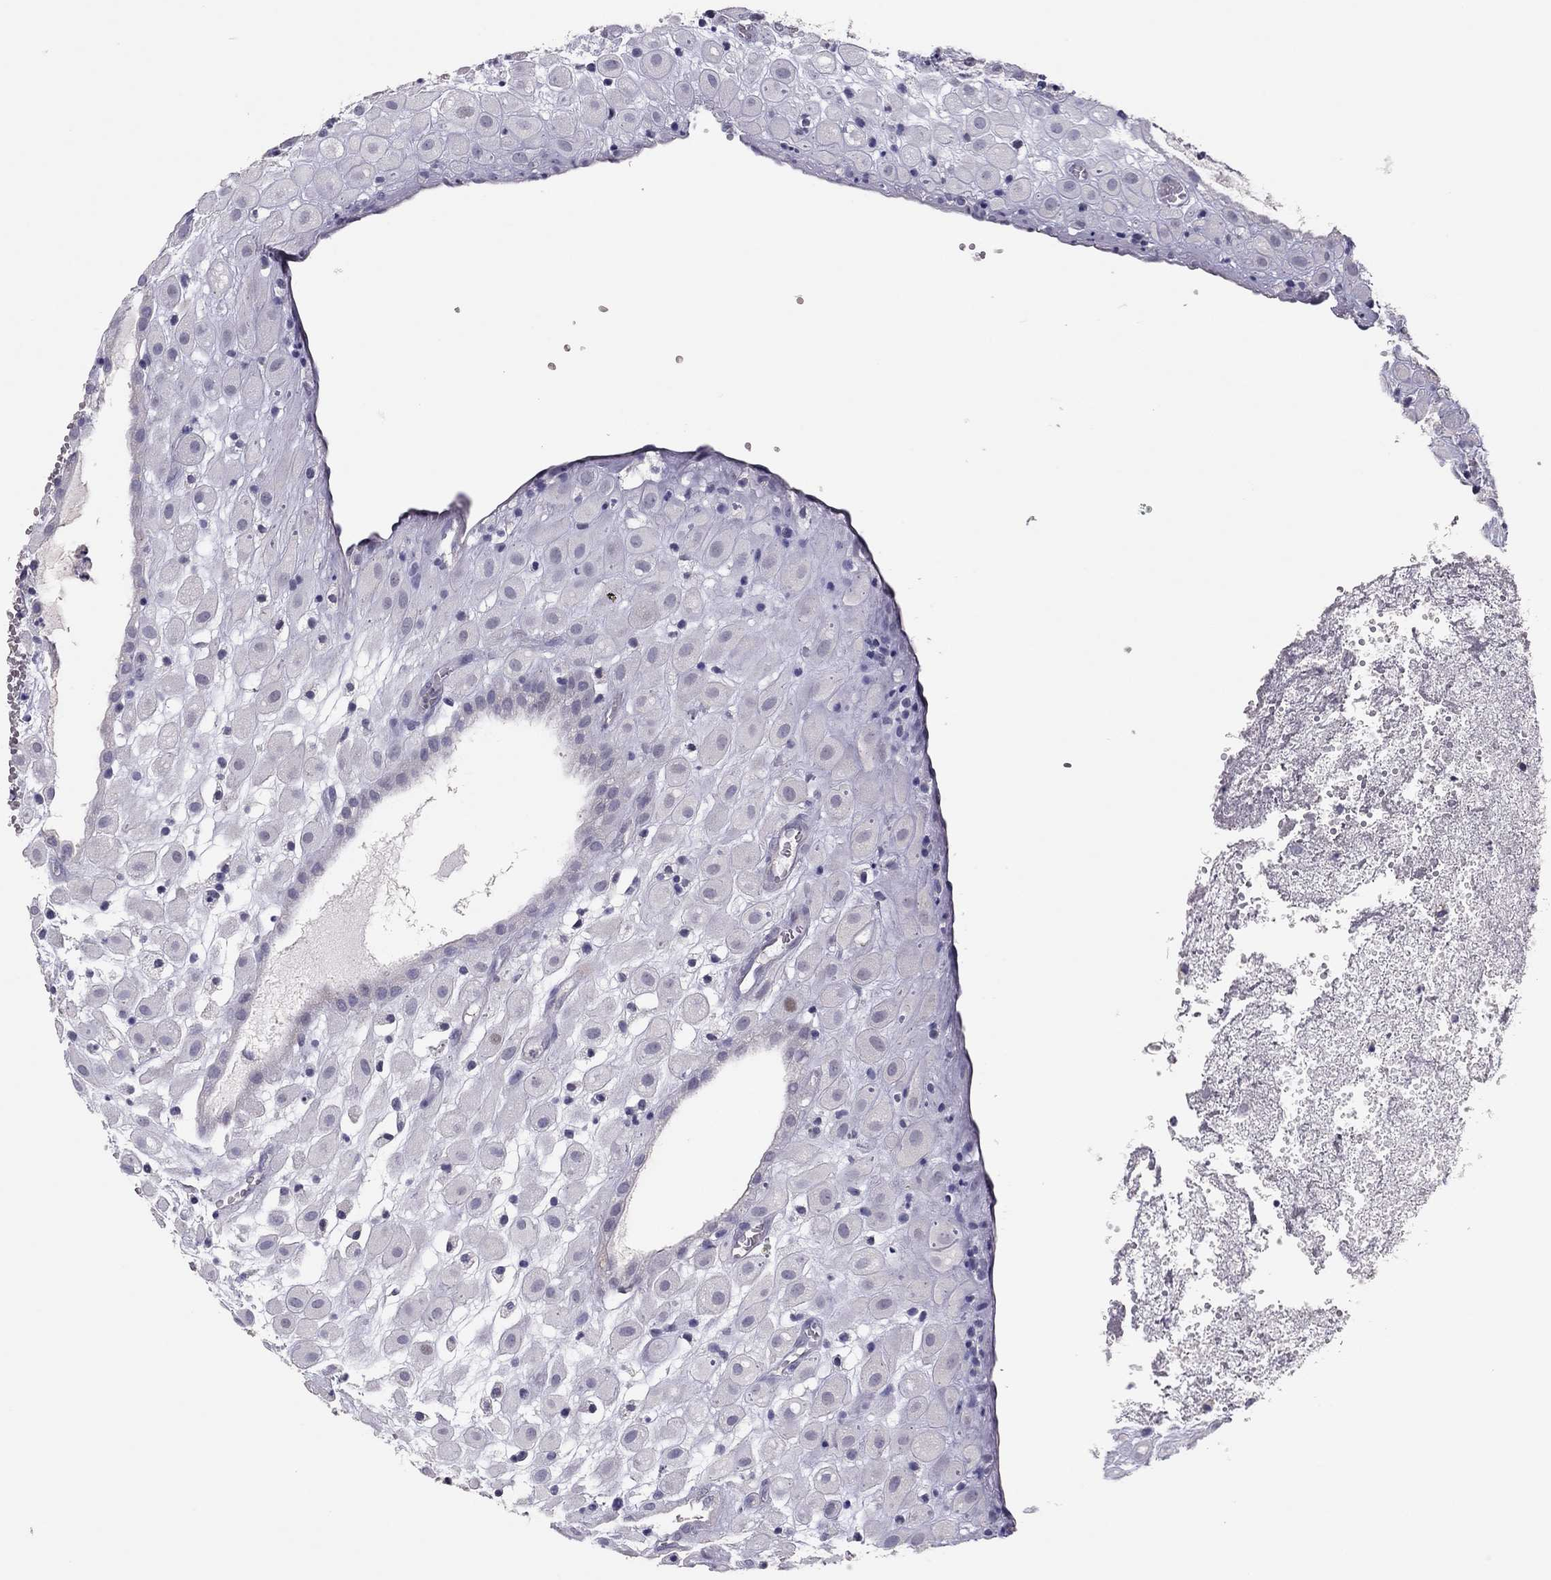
{"staining": {"intensity": "negative", "quantity": "none", "location": "none"}, "tissue": "placenta", "cell_type": "Decidual cells", "image_type": "normal", "snomed": [{"axis": "morphology", "description": "Normal tissue, NOS"}, {"axis": "topography", "description": "Placenta"}], "caption": "Placenta stained for a protein using IHC reveals no expression decidual cells.", "gene": "ADORA2A", "patient": {"sex": "female", "age": 24}}